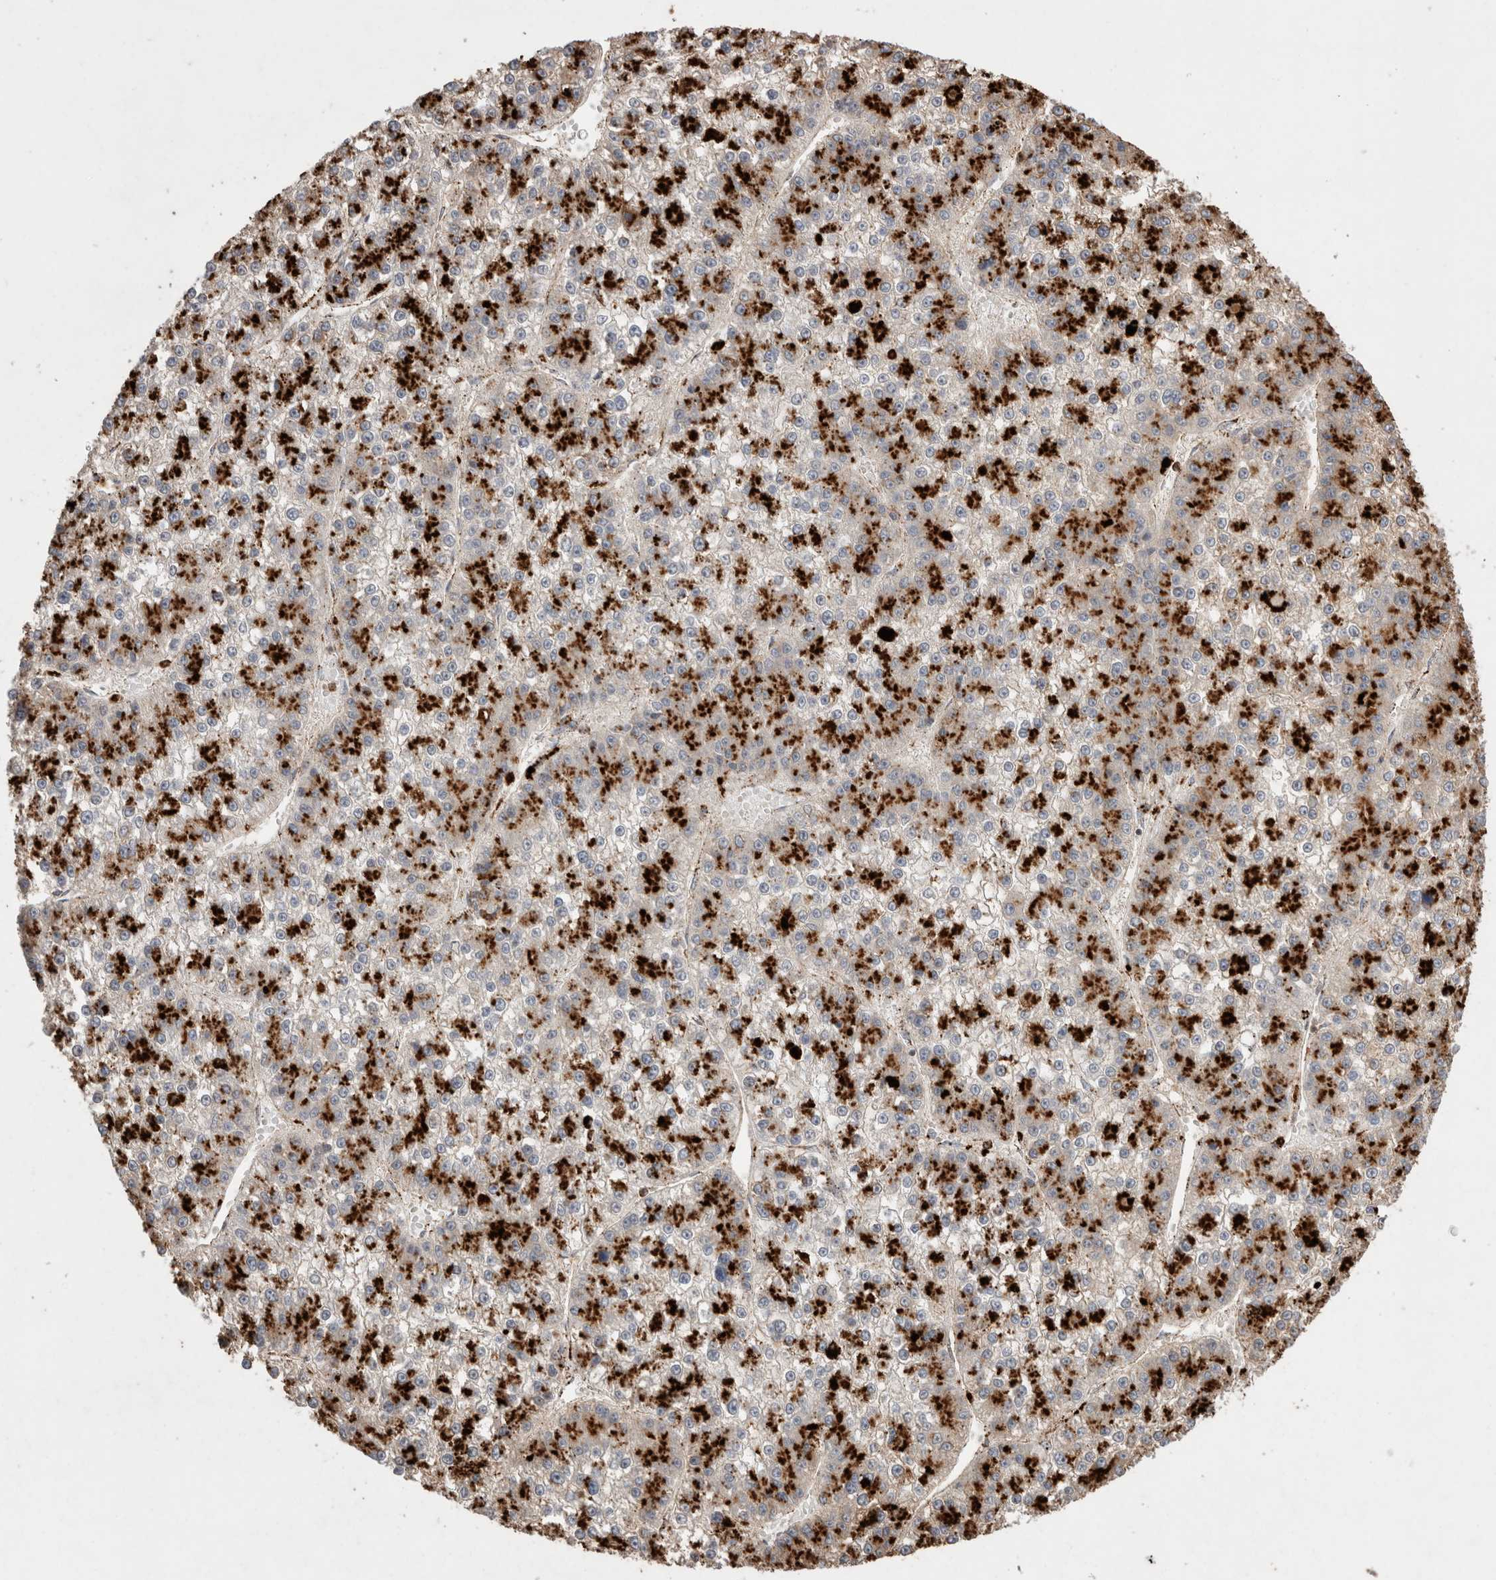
{"staining": {"intensity": "strong", "quantity": ">75%", "location": "cytoplasmic/membranous"}, "tissue": "liver cancer", "cell_type": "Tumor cells", "image_type": "cancer", "snomed": [{"axis": "morphology", "description": "Carcinoma, Hepatocellular, NOS"}, {"axis": "topography", "description": "Liver"}], "caption": "Protein expression analysis of human hepatocellular carcinoma (liver) reveals strong cytoplasmic/membranous expression in approximately >75% of tumor cells.", "gene": "CTSA", "patient": {"sex": "female", "age": 73}}